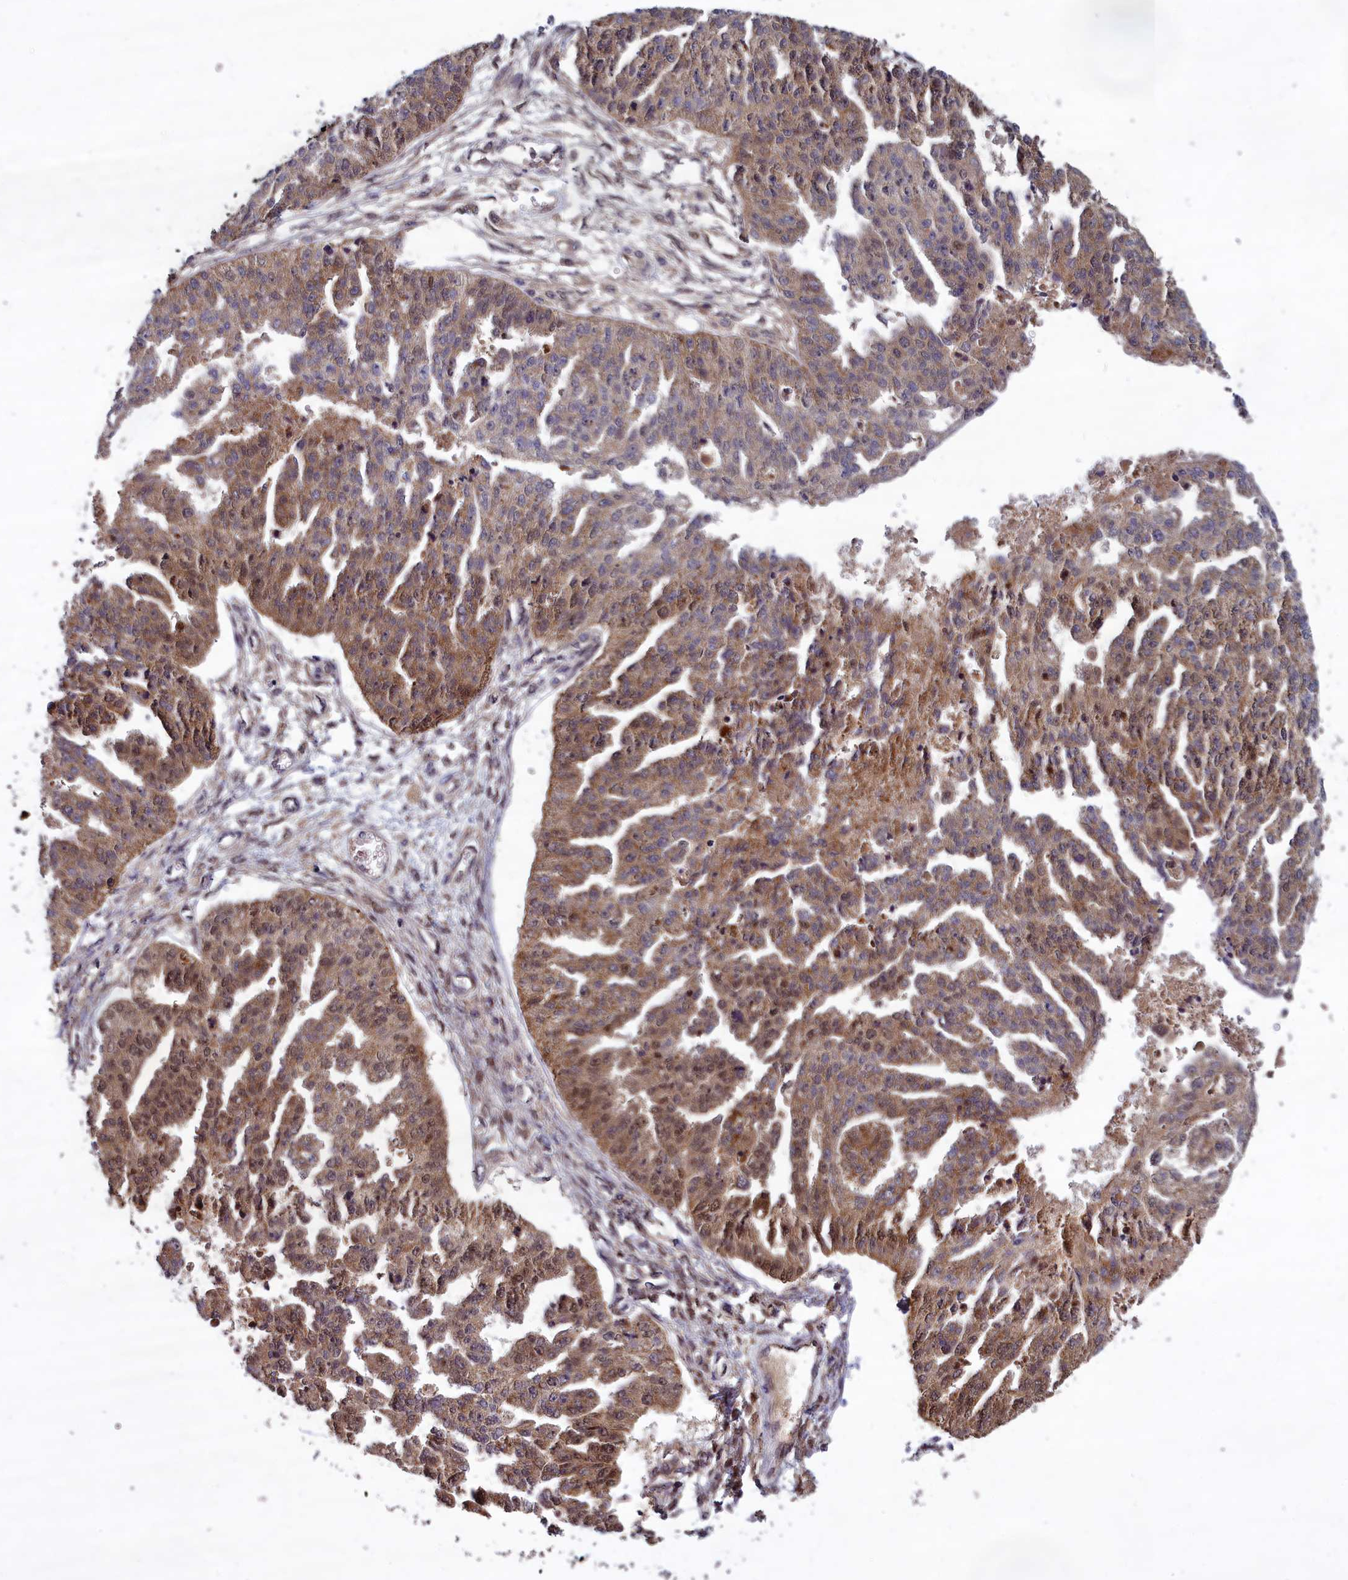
{"staining": {"intensity": "moderate", "quantity": "25%-75%", "location": "cytoplasmic/membranous,nuclear"}, "tissue": "ovarian cancer", "cell_type": "Tumor cells", "image_type": "cancer", "snomed": [{"axis": "morphology", "description": "Cystadenocarcinoma, serous, NOS"}, {"axis": "topography", "description": "Ovary"}], "caption": "Tumor cells display medium levels of moderate cytoplasmic/membranous and nuclear staining in about 25%-75% of cells in human ovarian cancer (serous cystadenocarcinoma). The staining is performed using DAB (3,3'-diaminobenzidine) brown chromogen to label protein expression. The nuclei are counter-stained blue using hematoxylin.", "gene": "CCDC15", "patient": {"sex": "female", "age": 58}}